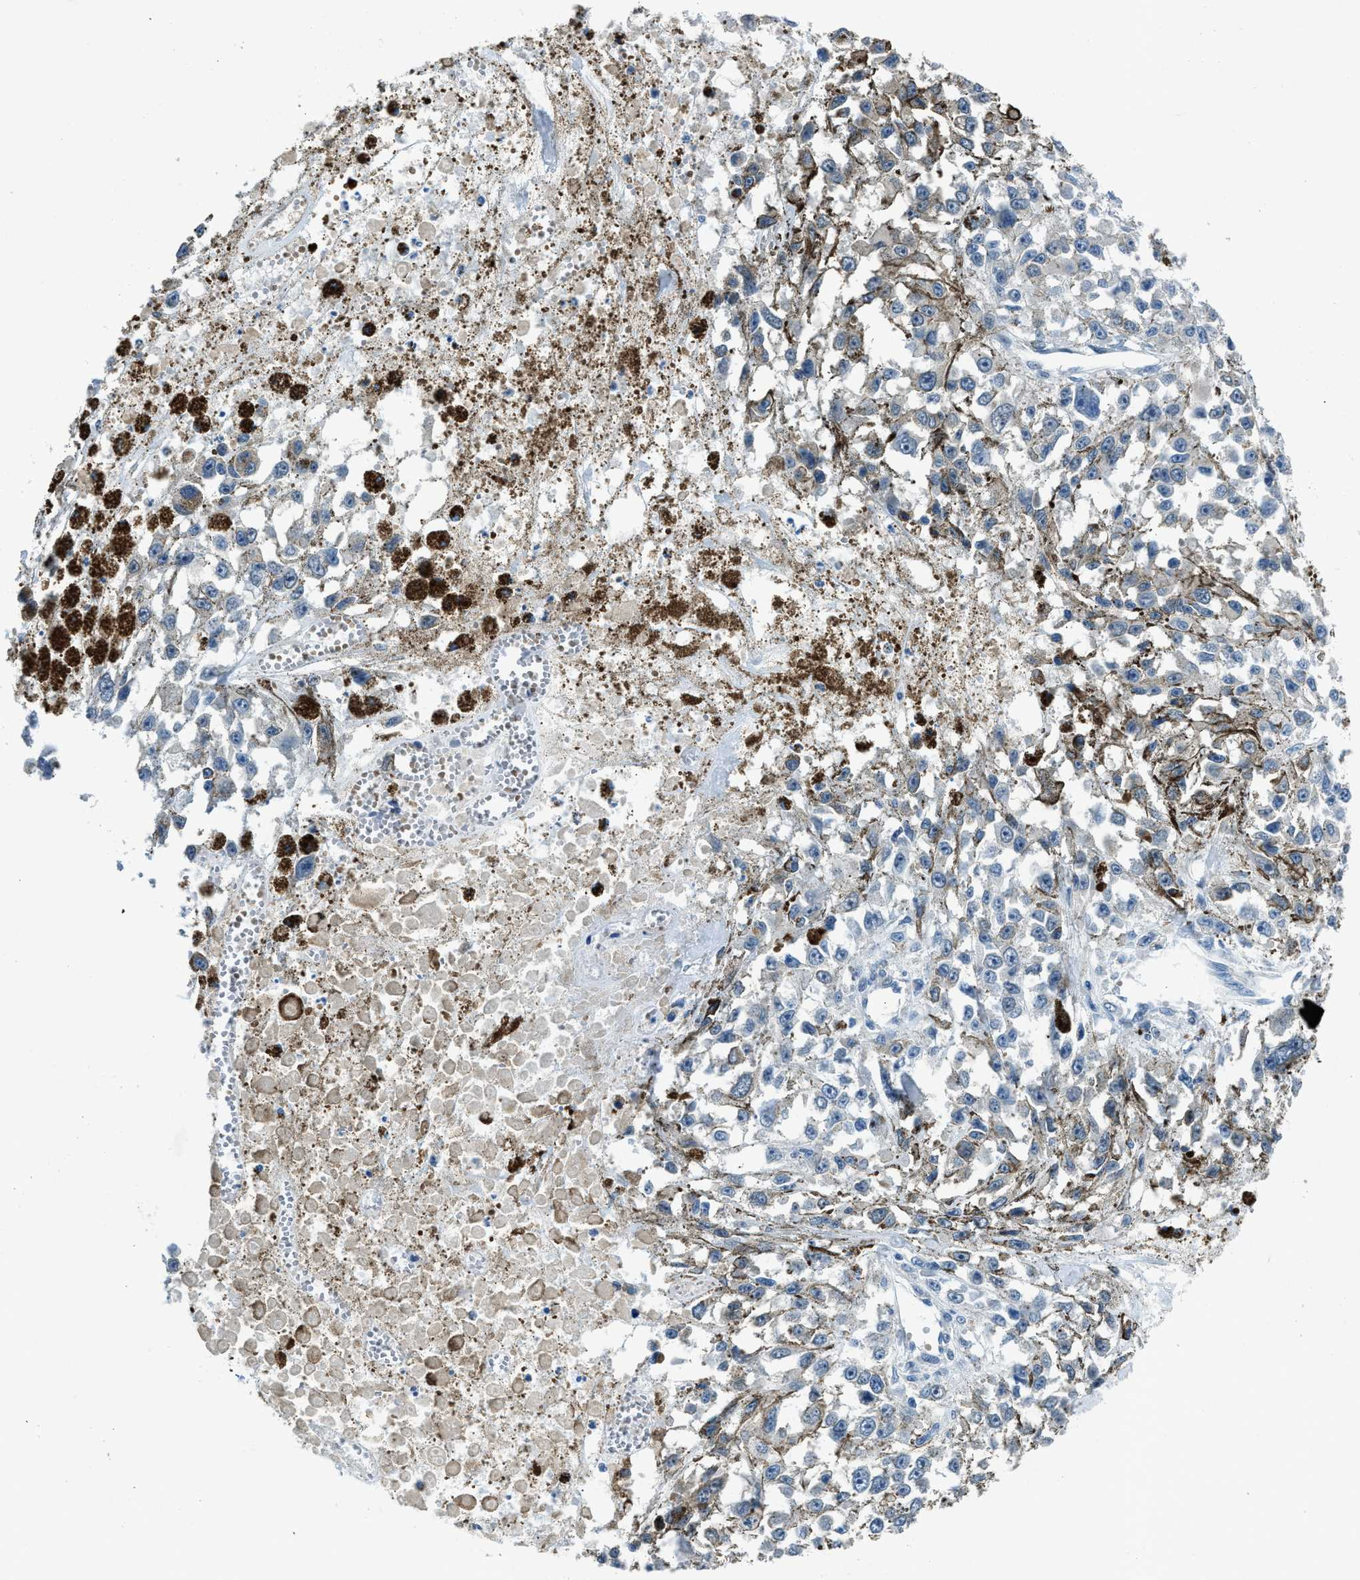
{"staining": {"intensity": "negative", "quantity": "none", "location": "none"}, "tissue": "melanoma", "cell_type": "Tumor cells", "image_type": "cancer", "snomed": [{"axis": "morphology", "description": "Malignant melanoma, Metastatic site"}, {"axis": "topography", "description": "Lymph node"}], "caption": "Melanoma was stained to show a protein in brown. There is no significant positivity in tumor cells. (Immunohistochemistry (ihc), brightfield microscopy, high magnification).", "gene": "LMLN", "patient": {"sex": "male", "age": 59}}